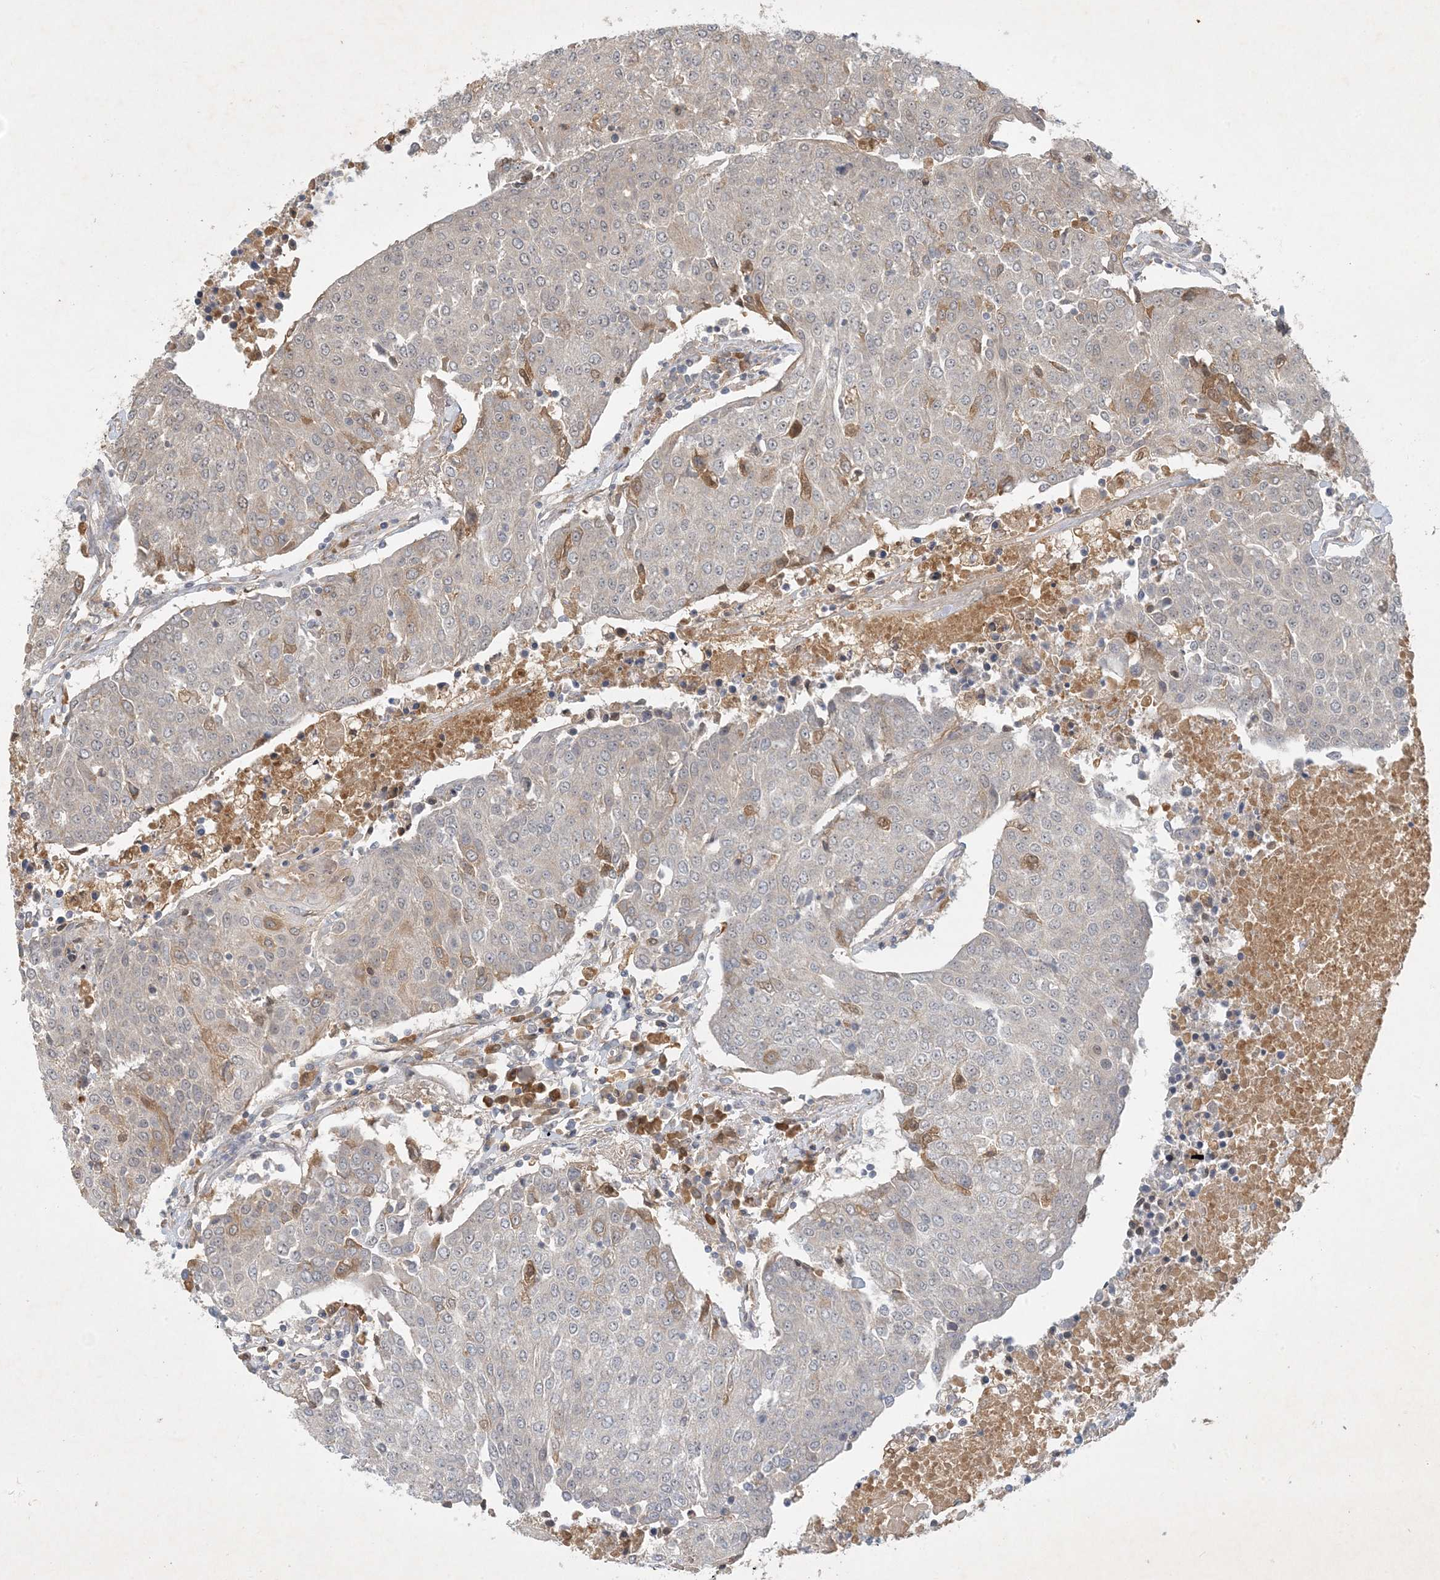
{"staining": {"intensity": "moderate", "quantity": "<25%", "location": "cytoplasmic/membranous,nuclear"}, "tissue": "urothelial cancer", "cell_type": "Tumor cells", "image_type": "cancer", "snomed": [{"axis": "morphology", "description": "Urothelial carcinoma, High grade"}, {"axis": "topography", "description": "Urinary bladder"}], "caption": "An image showing moderate cytoplasmic/membranous and nuclear expression in about <25% of tumor cells in urothelial carcinoma (high-grade), as visualized by brown immunohistochemical staining.", "gene": "ZCCHC4", "patient": {"sex": "female", "age": 85}}